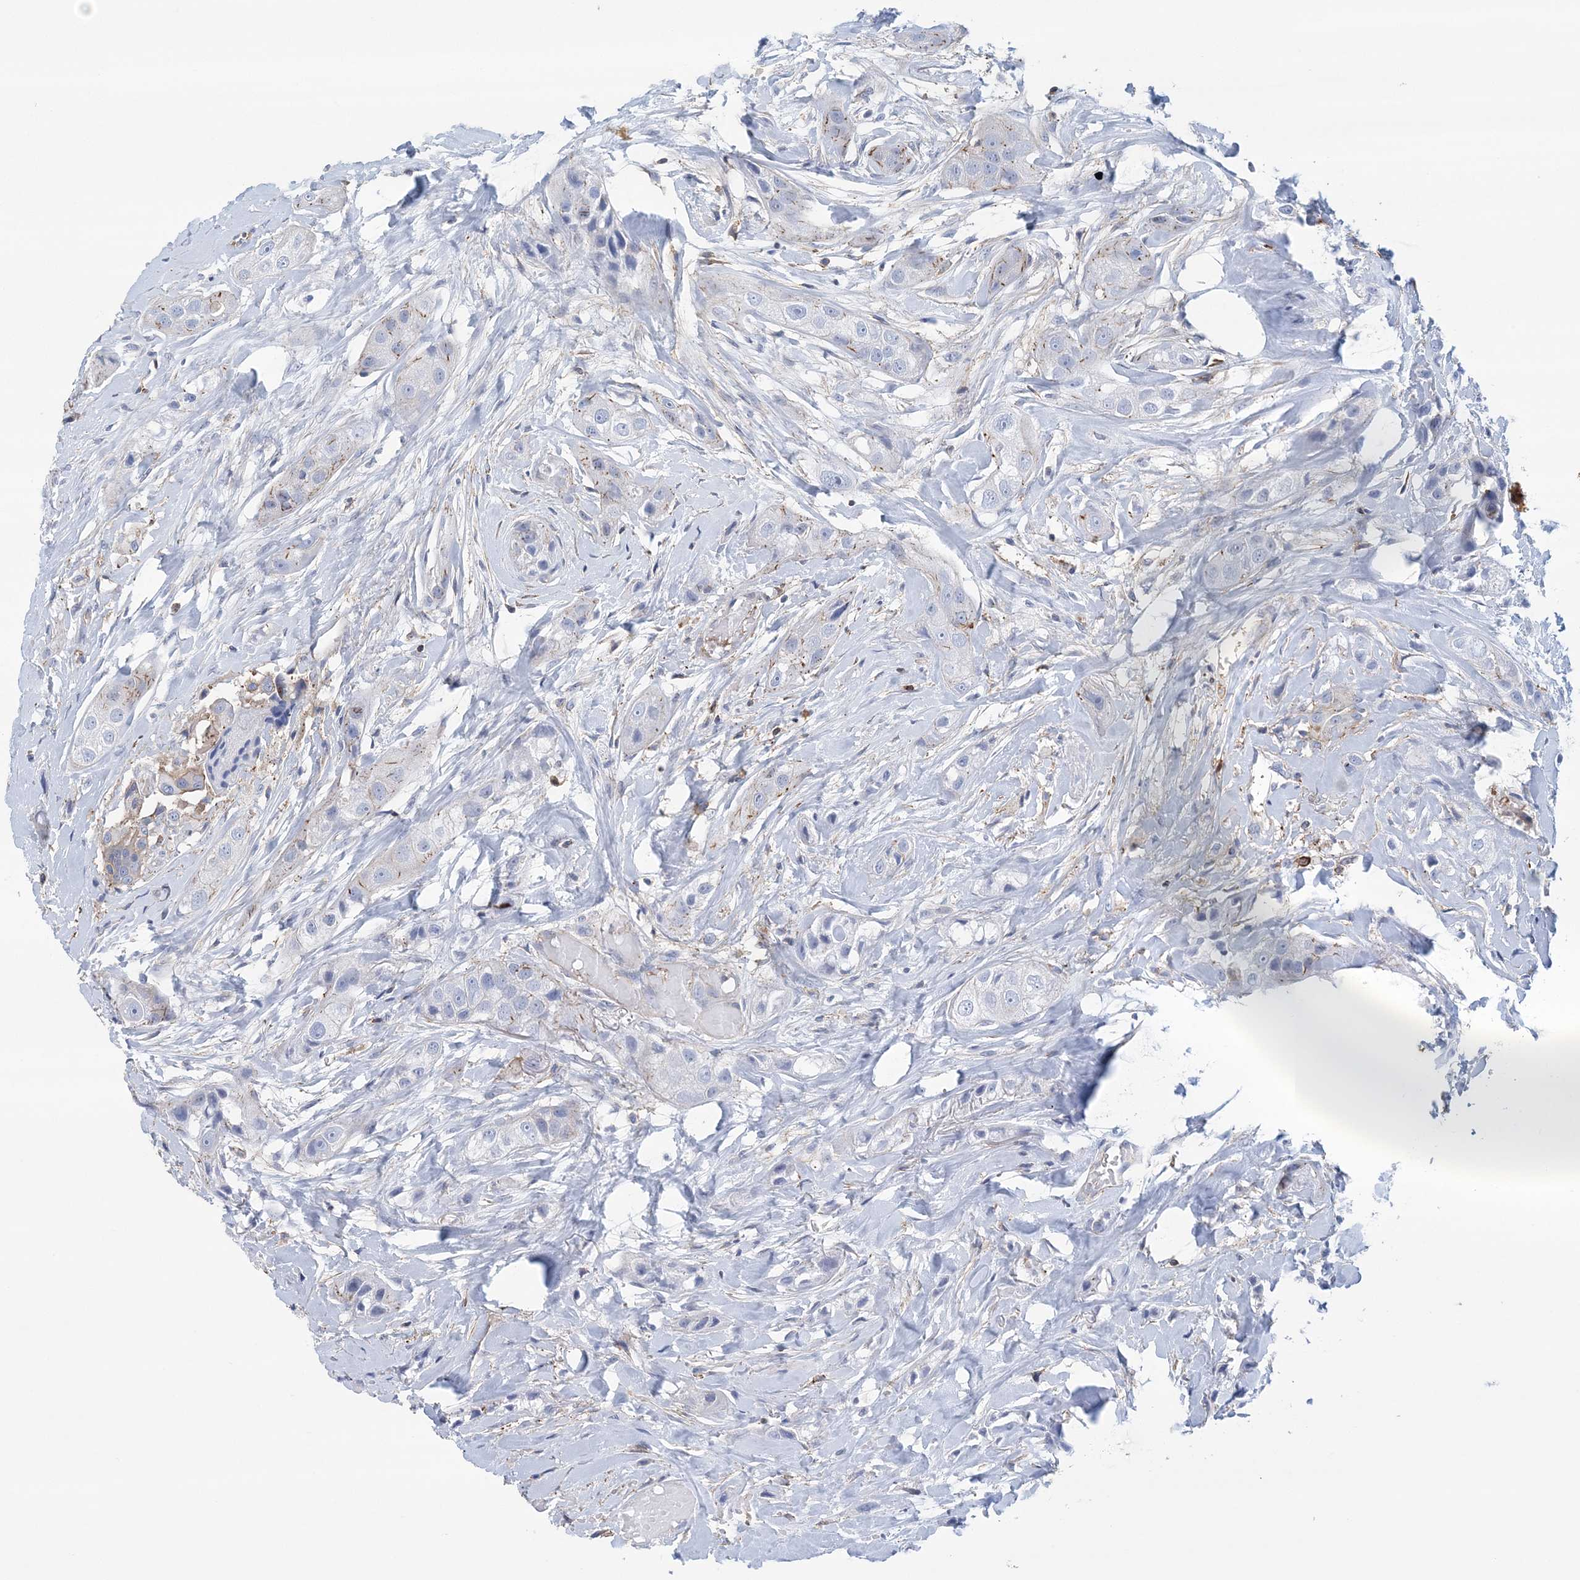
{"staining": {"intensity": "negative", "quantity": "none", "location": "none"}, "tissue": "head and neck cancer", "cell_type": "Tumor cells", "image_type": "cancer", "snomed": [{"axis": "morphology", "description": "Normal tissue, NOS"}, {"axis": "morphology", "description": "Squamous cell carcinoma, NOS"}, {"axis": "topography", "description": "Skeletal muscle"}, {"axis": "topography", "description": "Head-Neck"}], "caption": "Head and neck cancer was stained to show a protein in brown. There is no significant expression in tumor cells.", "gene": "C11orf21", "patient": {"sex": "male", "age": 51}}